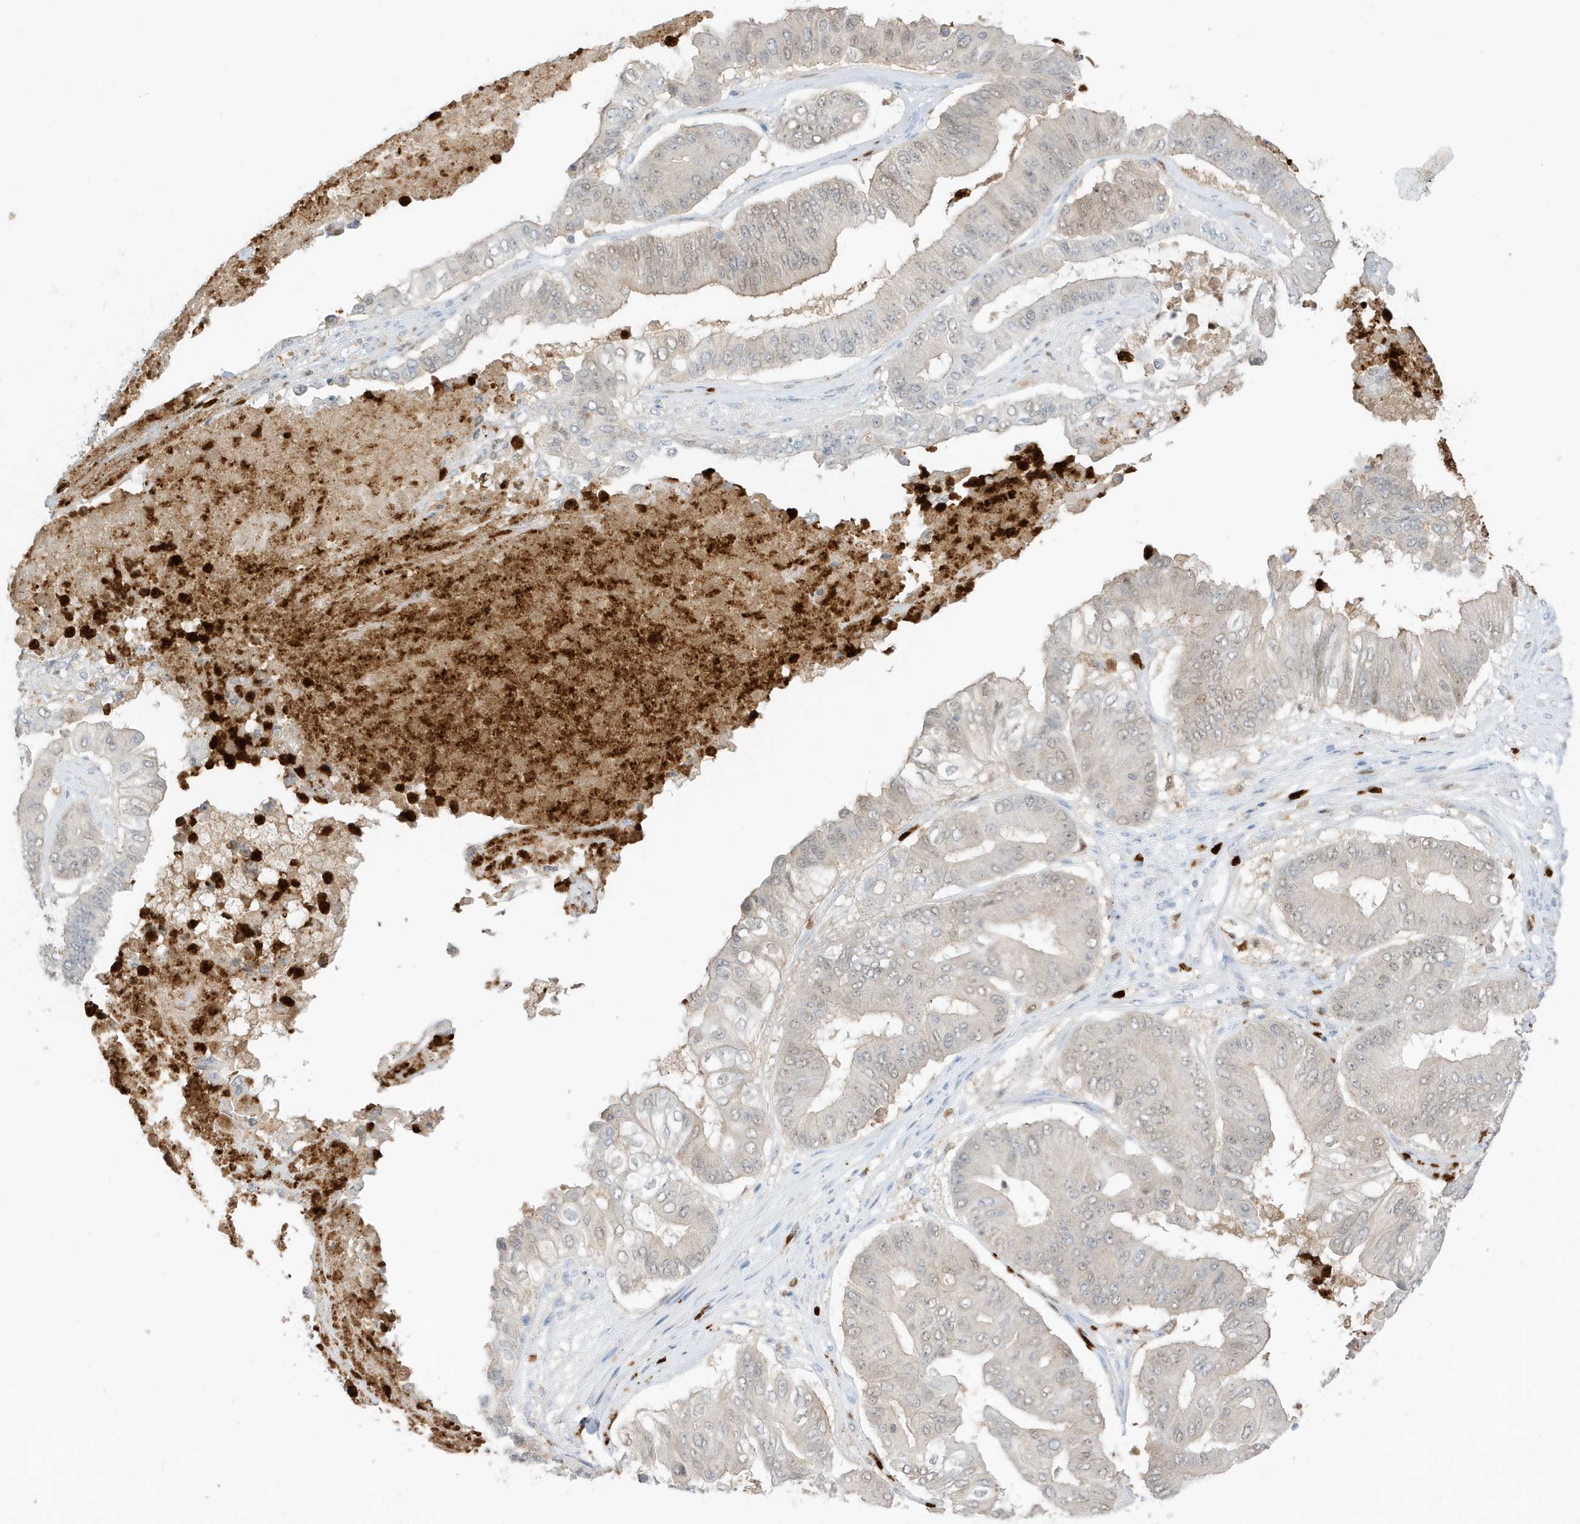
{"staining": {"intensity": "weak", "quantity": "<25%", "location": "nuclear"}, "tissue": "pancreatic cancer", "cell_type": "Tumor cells", "image_type": "cancer", "snomed": [{"axis": "morphology", "description": "Adenocarcinoma, NOS"}, {"axis": "topography", "description": "Pancreas"}], "caption": "A micrograph of human adenocarcinoma (pancreatic) is negative for staining in tumor cells. (DAB (3,3'-diaminobenzidine) immunohistochemistry (IHC) visualized using brightfield microscopy, high magnification).", "gene": "GCA", "patient": {"sex": "female", "age": 77}}